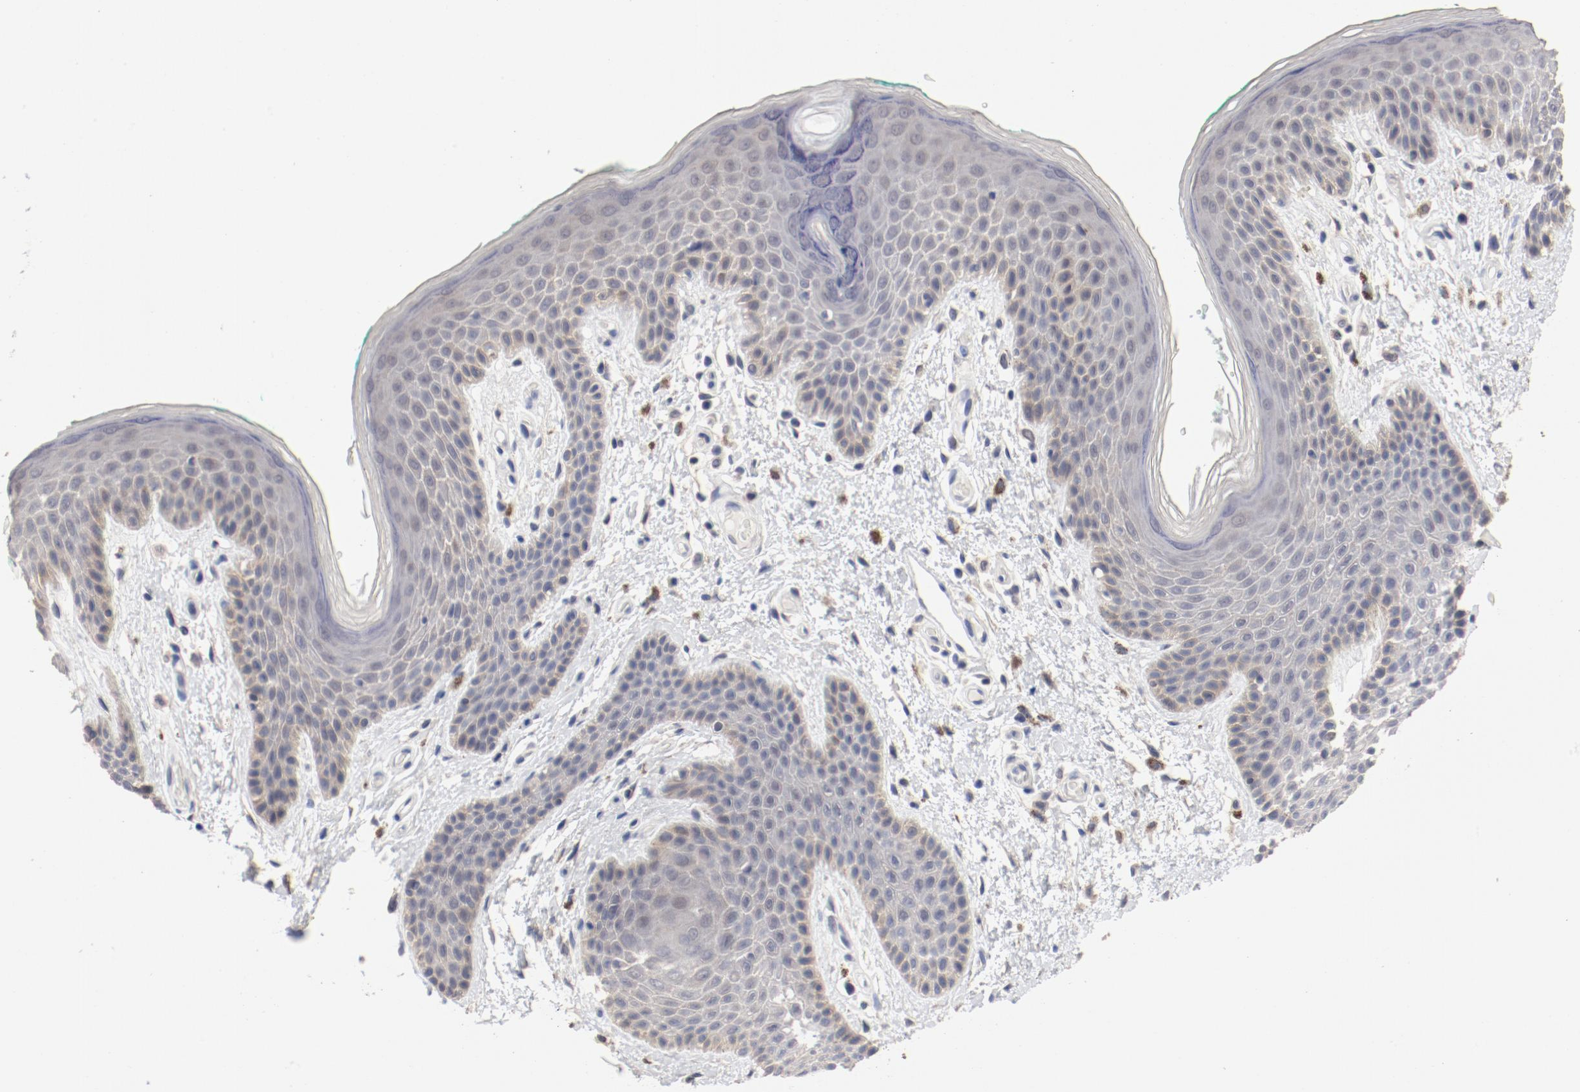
{"staining": {"intensity": "negative", "quantity": "none", "location": "none"}, "tissue": "skin", "cell_type": "Epidermal cells", "image_type": "normal", "snomed": [{"axis": "morphology", "description": "Normal tissue, NOS"}, {"axis": "topography", "description": "Anal"}], "caption": "The histopathology image demonstrates no significant staining in epidermal cells of skin. The staining is performed using DAB brown chromogen with nuclei counter-stained in using hematoxylin.", "gene": "ANKLE2", "patient": {"sex": "male", "age": 74}}